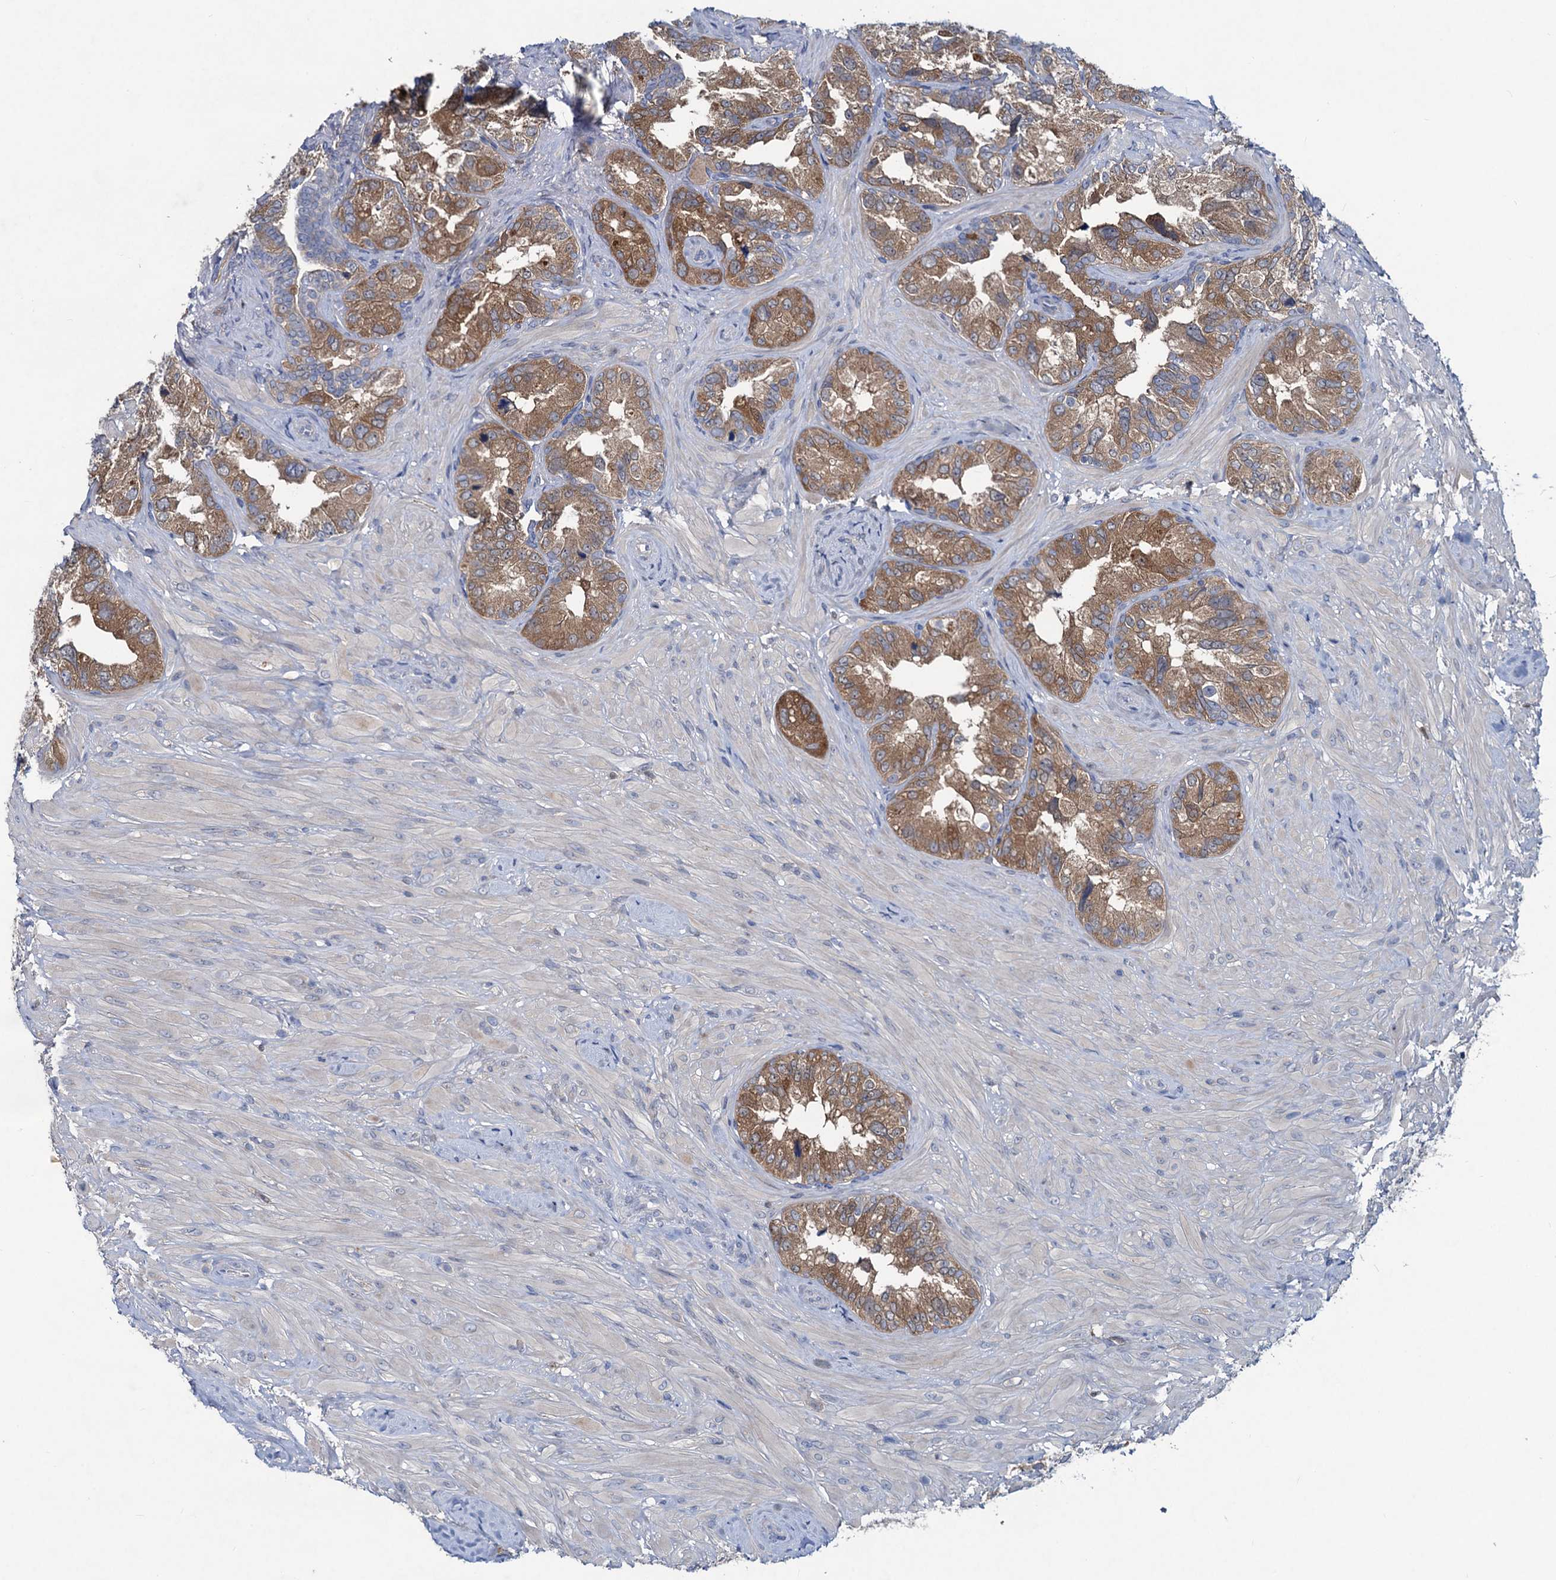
{"staining": {"intensity": "moderate", "quantity": ">75%", "location": "cytoplasmic/membranous"}, "tissue": "seminal vesicle", "cell_type": "Glandular cells", "image_type": "normal", "snomed": [{"axis": "morphology", "description": "Normal tissue, NOS"}, {"axis": "topography", "description": "Seminal veicle"}, {"axis": "topography", "description": "Peripheral nerve tissue"}], "caption": "Protein expression analysis of unremarkable human seminal vesicle reveals moderate cytoplasmic/membranous positivity in approximately >75% of glandular cells.", "gene": "RTKN2", "patient": {"sex": "male", "age": 67}}